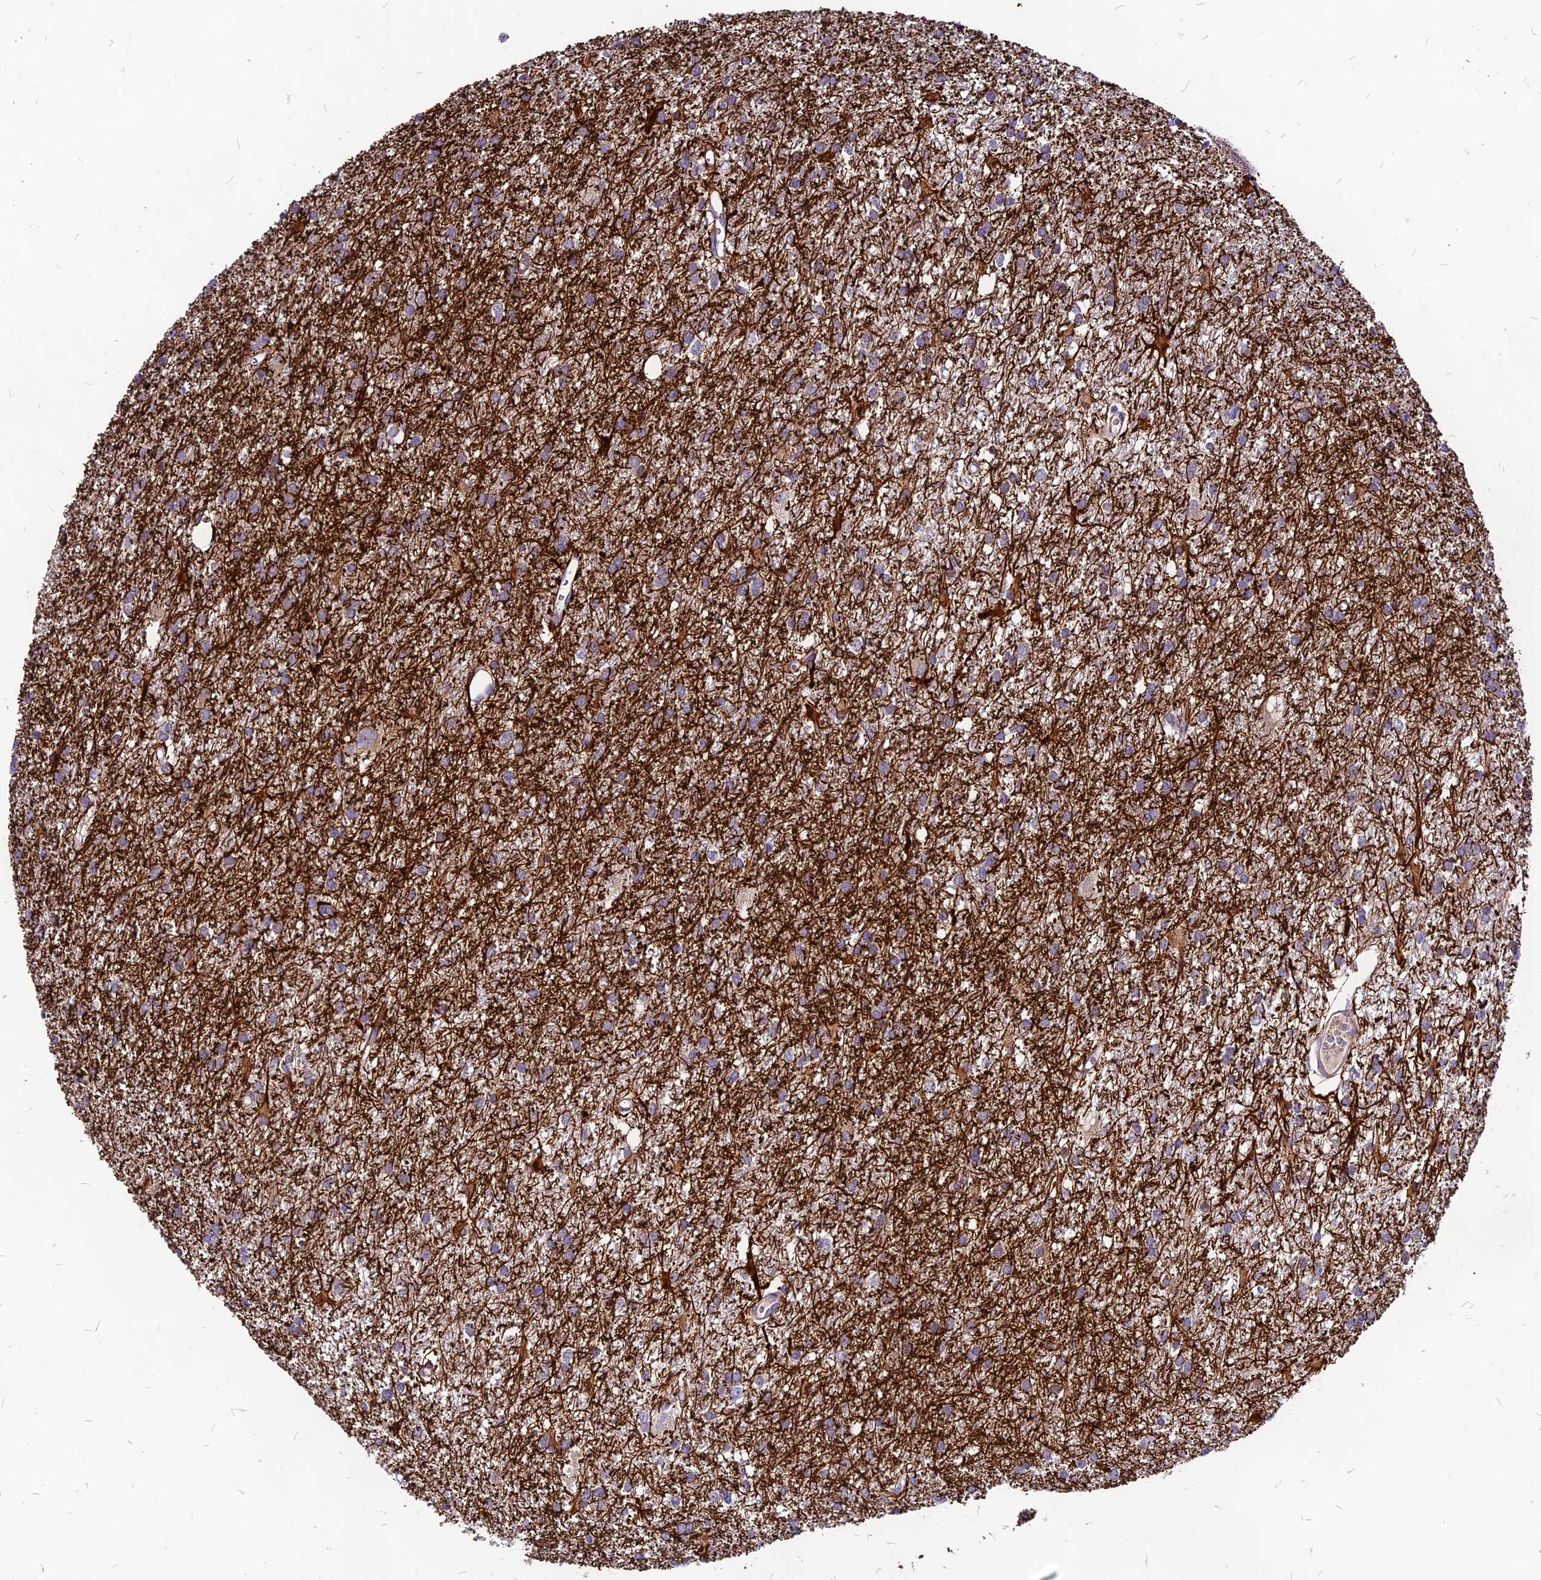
{"staining": {"intensity": "negative", "quantity": "none", "location": "none"}, "tissue": "glioma", "cell_type": "Tumor cells", "image_type": "cancer", "snomed": [{"axis": "morphology", "description": "Glioma, malignant, High grade"}, {"axis": "topography", "description": "Brain"}], "caption": "This is an IHC photomicrograph of human glioma. There is no positivity in tumor cells.", "gene": "RIMOC1", "patient": {"sex": "female", "age": 50}}